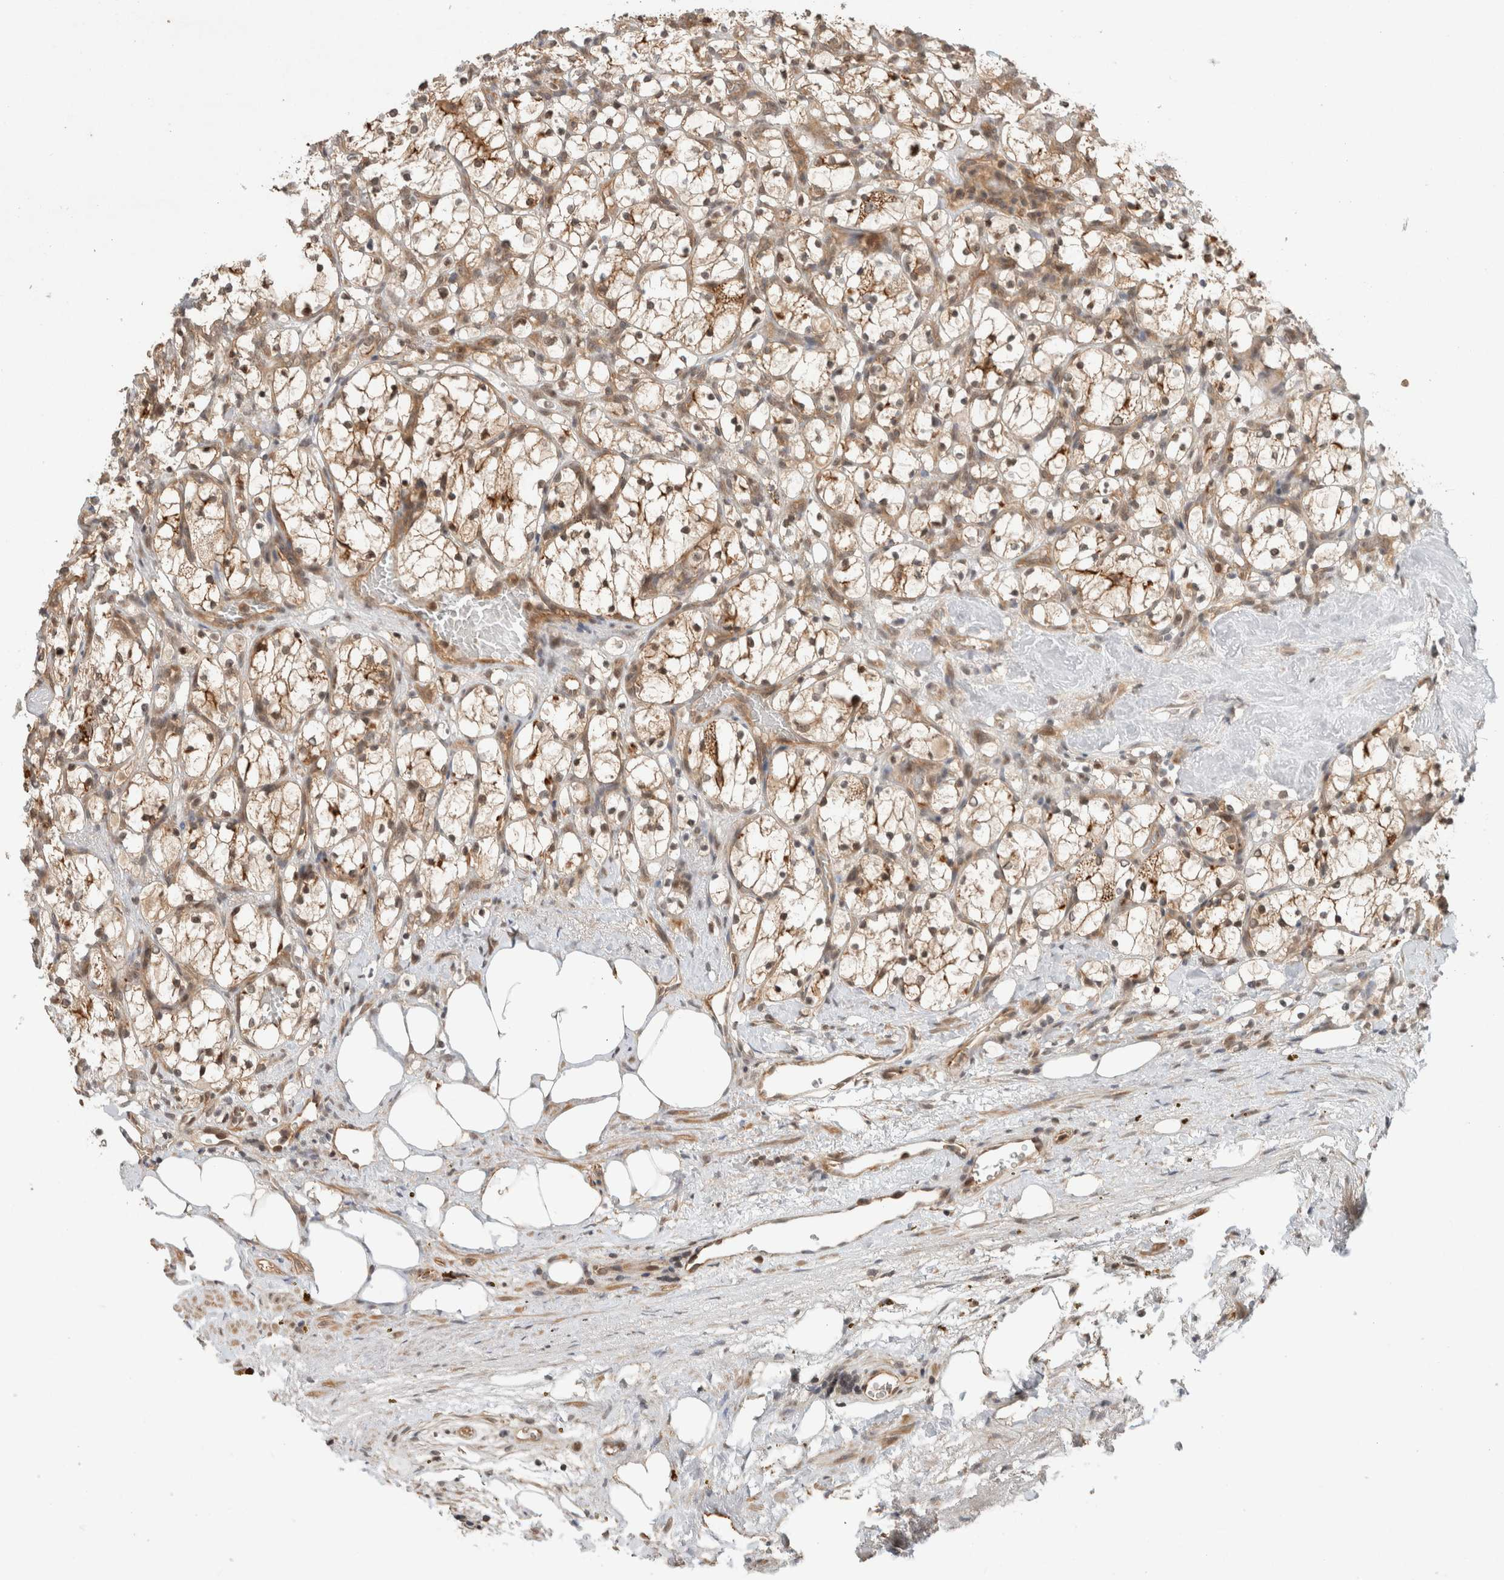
{"staining": {"intensity": "moderate", "quantity": ">75%", "location": "cytoplasmic/membranous"}, "tissue": "renal cancer", "cell_type": "Tumor cells", "image_type": "cancer", "snomed": [{"axis": "morphology", "description": "Adenocarcinoma, NOS"}, {"axis": "topography", "description": "Kidney"}], "caption": "Immunohistochemistry of adenocarcinoma (renal) shows medium levels of moderate cytoplasmic/membranous expression in about >75% of tumor cells.", "gene": "CAAP1", "patient": {"sex": "female", "age": 69}}